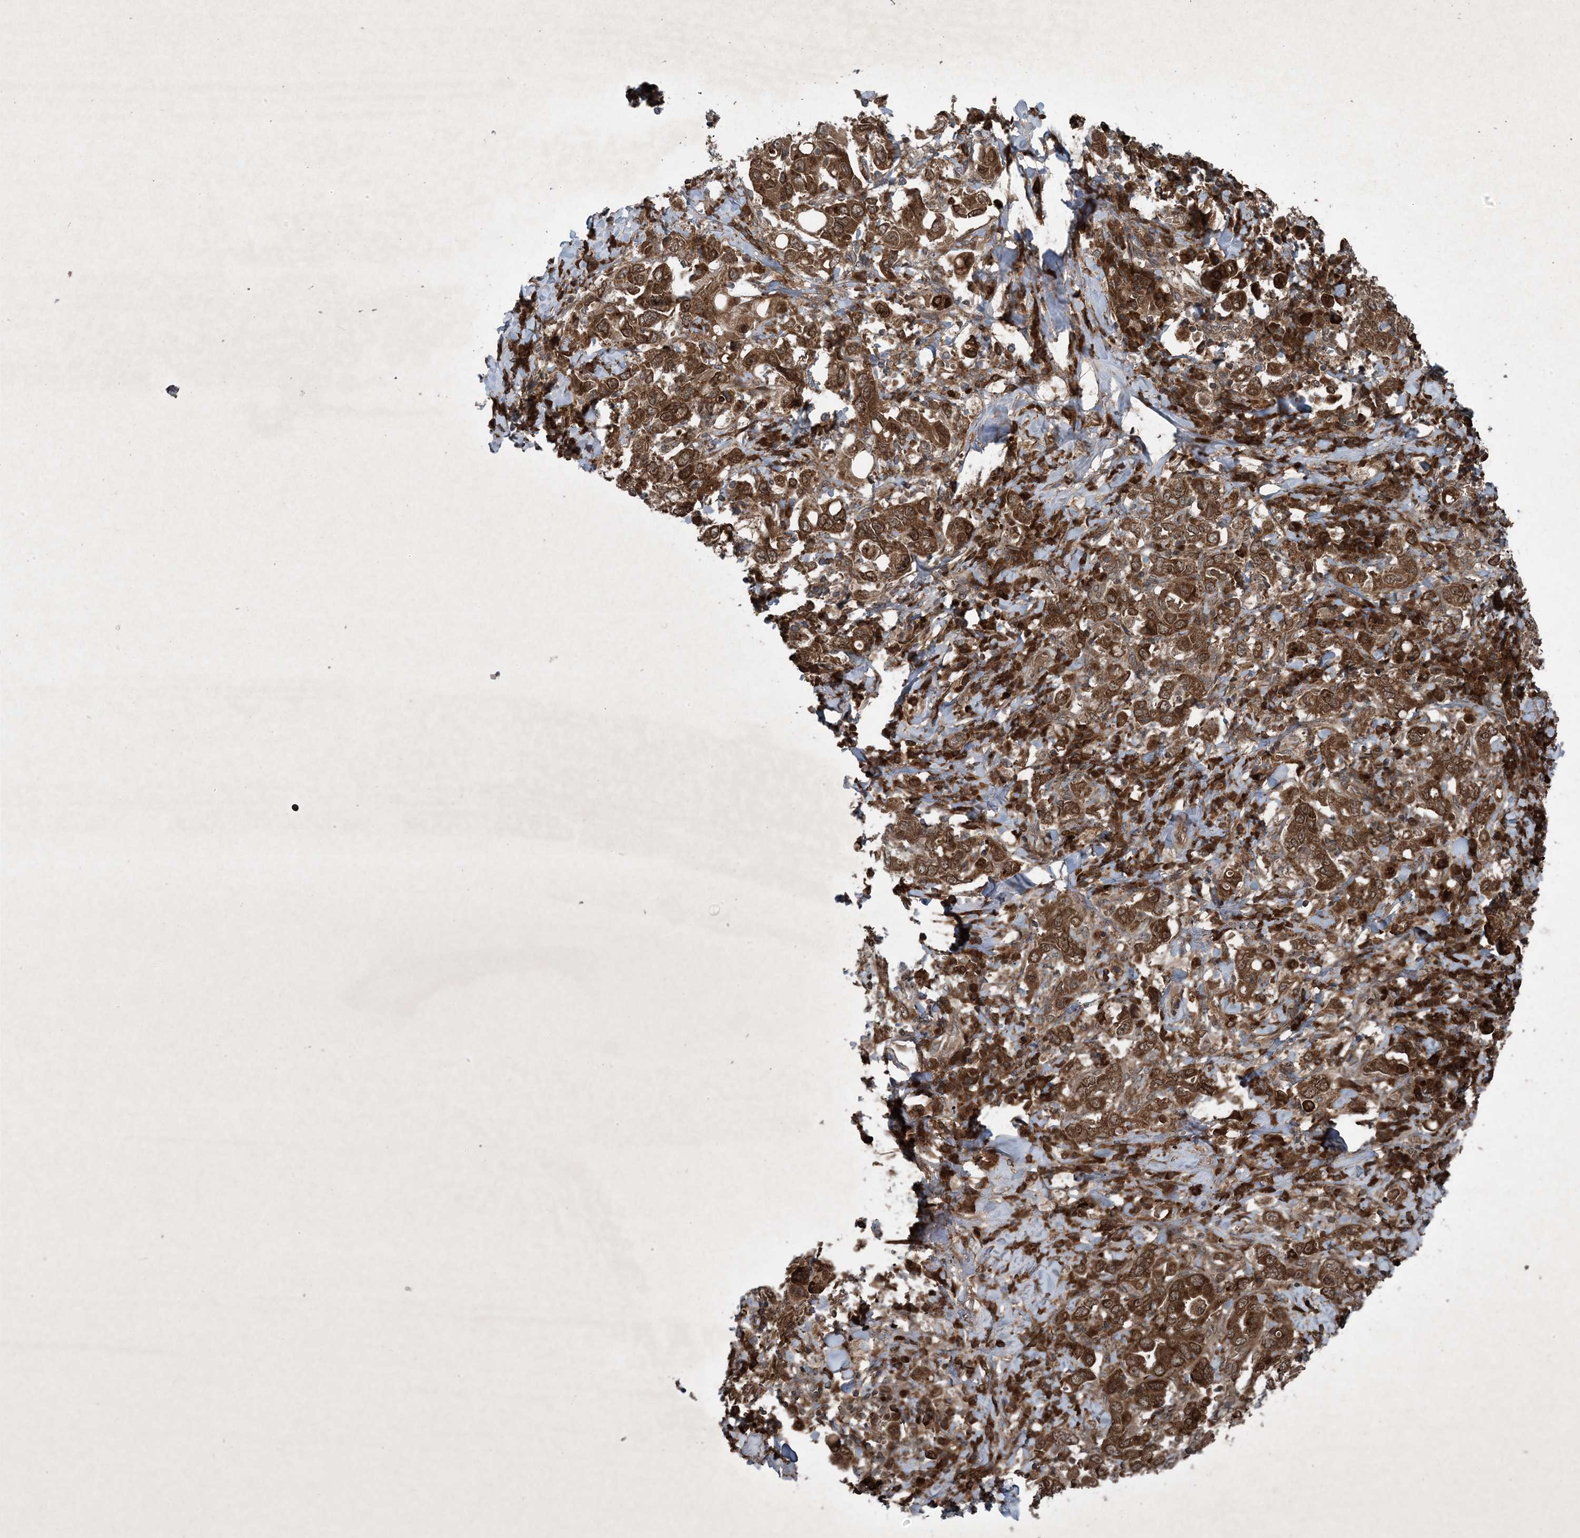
{"staining": {"intensity": "strong", "quantity": ">75%", "location": "cytoplasmic/membranous"}, "tissue": "stomach cancer", "cell_type": "Tumor cells", "image_type": "cancer", "snomed": [{"axis": "morphology", "description": "Adenocarcinoma, NOS"}, {"axis": "topography", "description": "Stomach, upper"}], "caption": "Immunohistochemistry (IHC) micrograph of adenocarcinoma (stomach) stained for a protein (brown), which displays high levels of strong cytoplasmic/membranous positivity in about >75% of tumor cells.", "gene": "GNG5", "patient": {"sex": "male", "age": 62}}